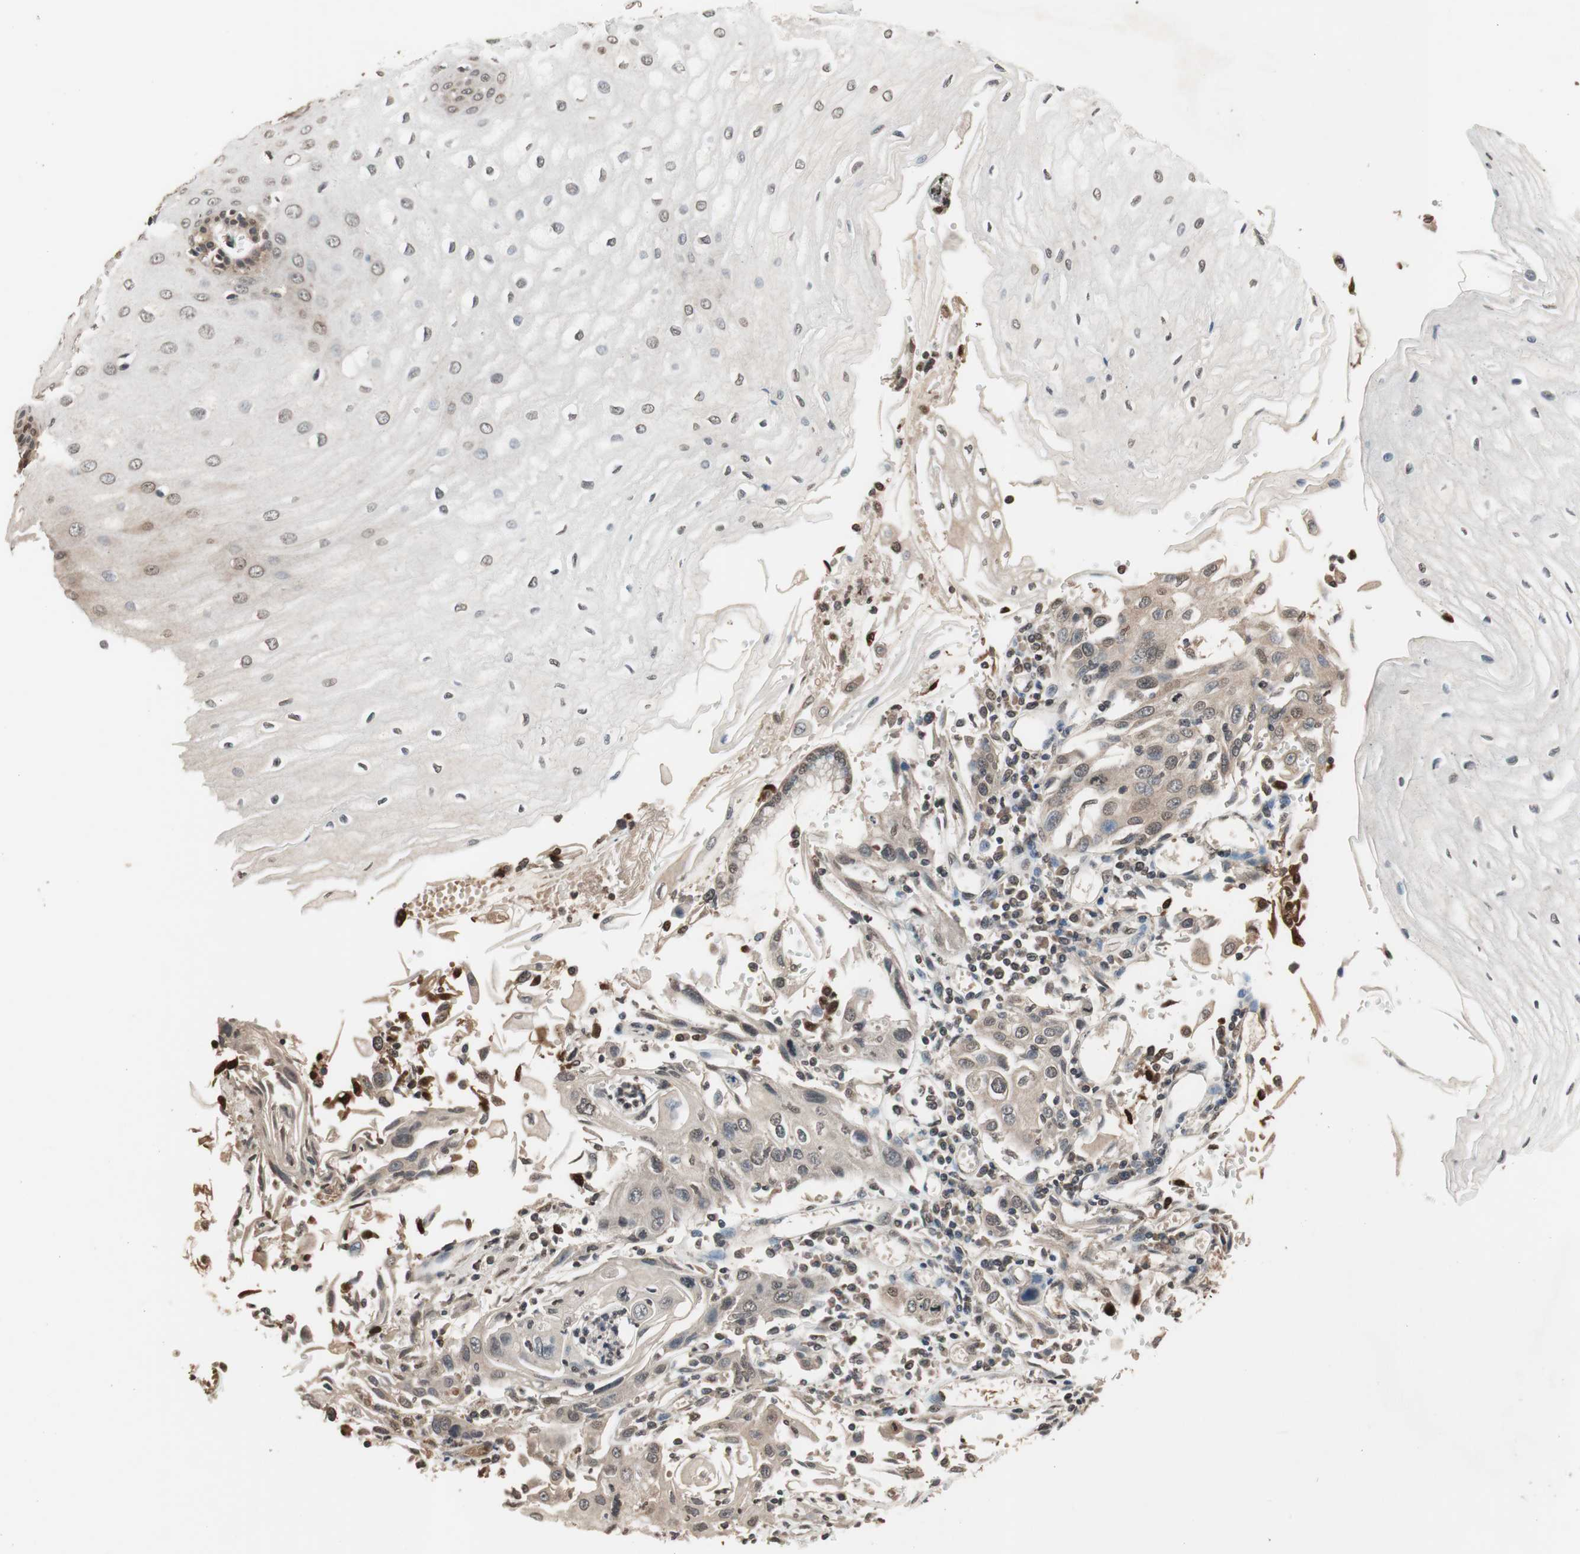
{"staining": {"intensity": "weak", "quantity": ">75%", "location": "cytoplasmic/membranous"}, "tissue": "esophagus", "cell_type": "Squamous epithelial cells", "image_type": "normal", "snomed": [{"axis": "morphology", "description": "Normal tissue, NOS"}, {"axis": "morphology", "description": "Squamous cell carcinoma, NOS"}, {"axis": "topography", "description": "Esophagus"}], "caption": "Esophagus stained for a protein exhibits weak cytoplasmic/membranous positivity in squamous epithelial cells. The staining is performed using DAB brown chromogen to label protein expression. The nuclei are counter-stained blue using hematoxylin.", "gene": "GCLC", "patient": {"sex": "male", "age": 65}}